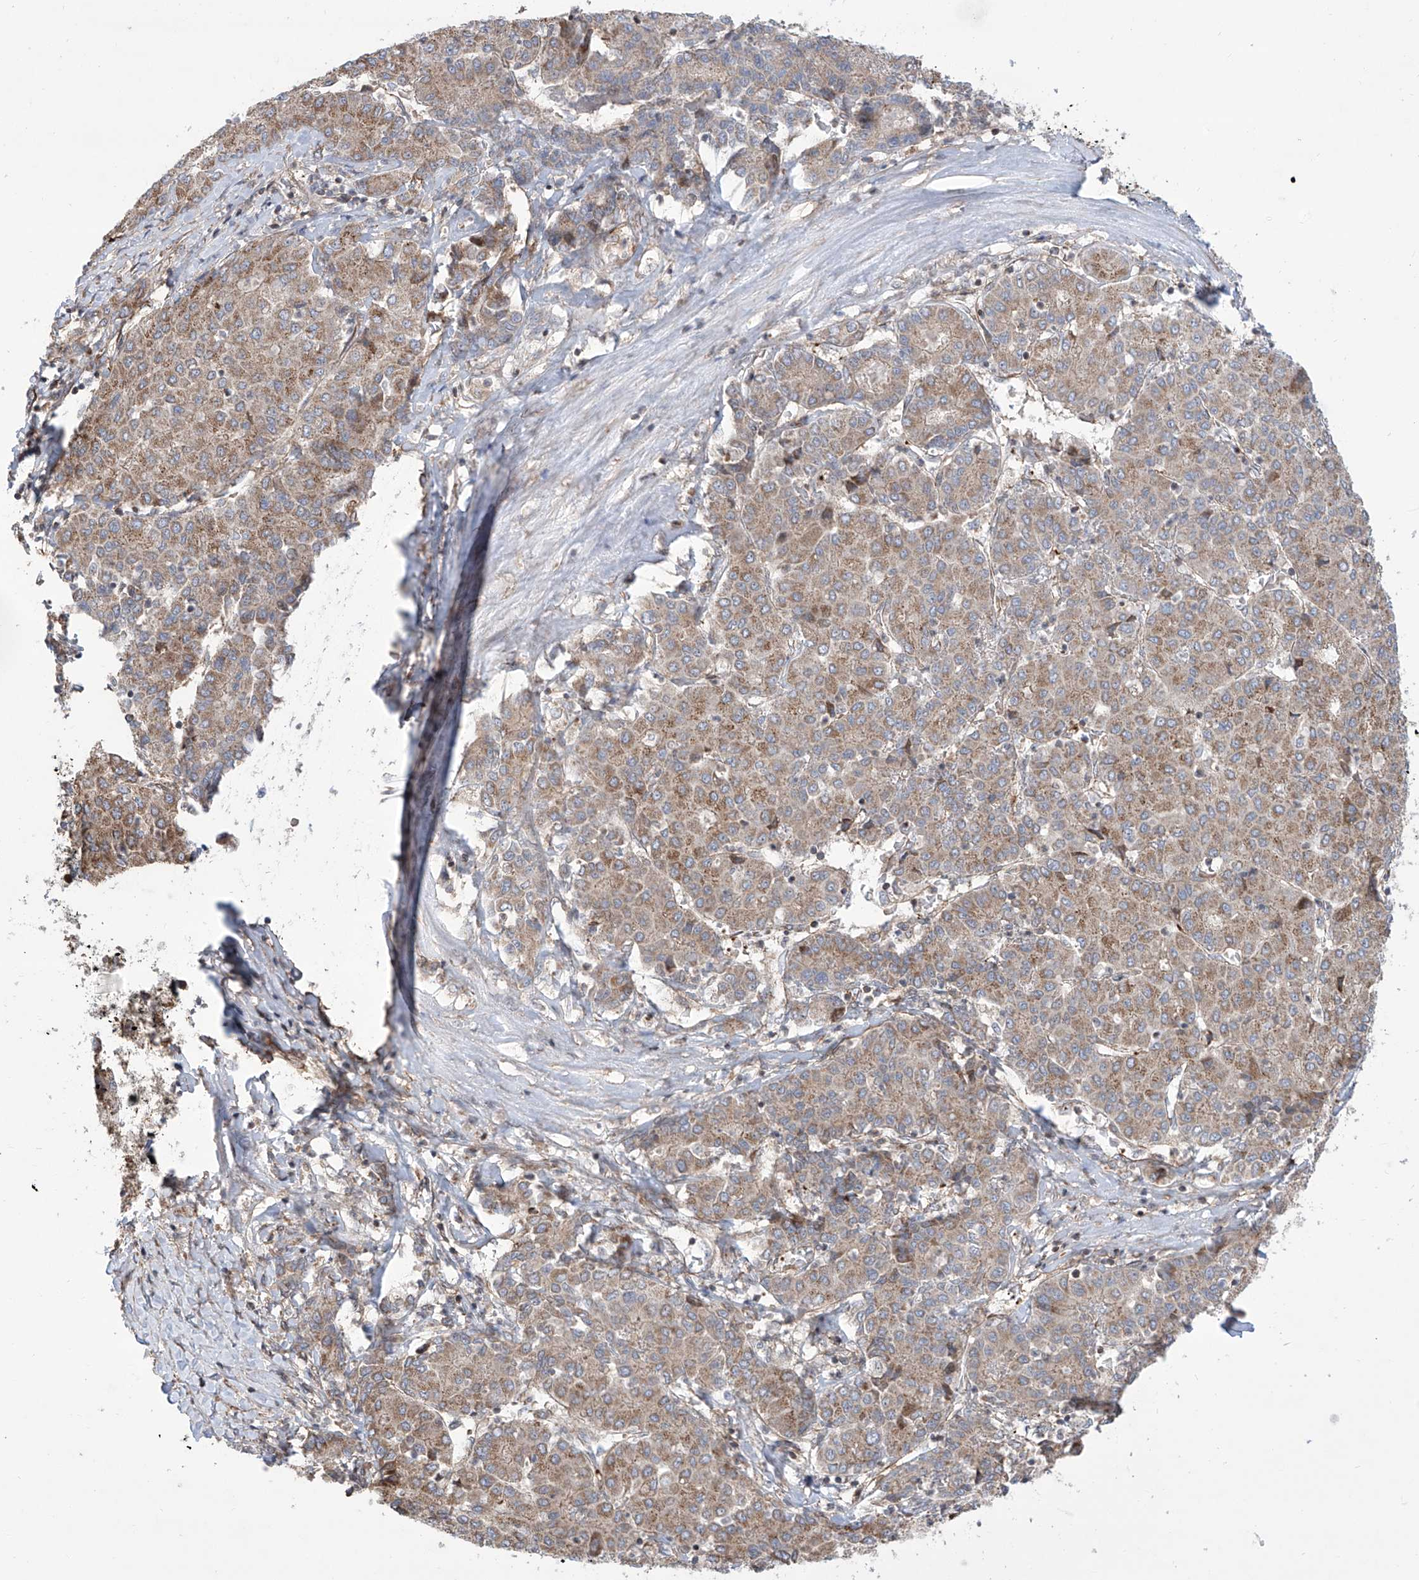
{"staining": {"intensity": "weak", "quantity": ">75%", "location": "cytoplasmic/membranous"}, "tissue": "liver cancer", "cell_type": "Tumor cells", "image_type": "cancer", "snomed": [{"axis": "morphology", "description": "Carcinoma, Hepatocellular, NOS"}, {"axis": "topography", "description": "Liver"}], "caption": "Liver cancer (hepatocellular carcinoma) stained with IHC demonstrates weak cytoplasmic/membranous positivity in approximately >75% of tumor cells. (Brightfield microscopy of DAB IHC at high magnification).", "gene": "APAF1", "patient": {"sex": "male", "age": 65}}